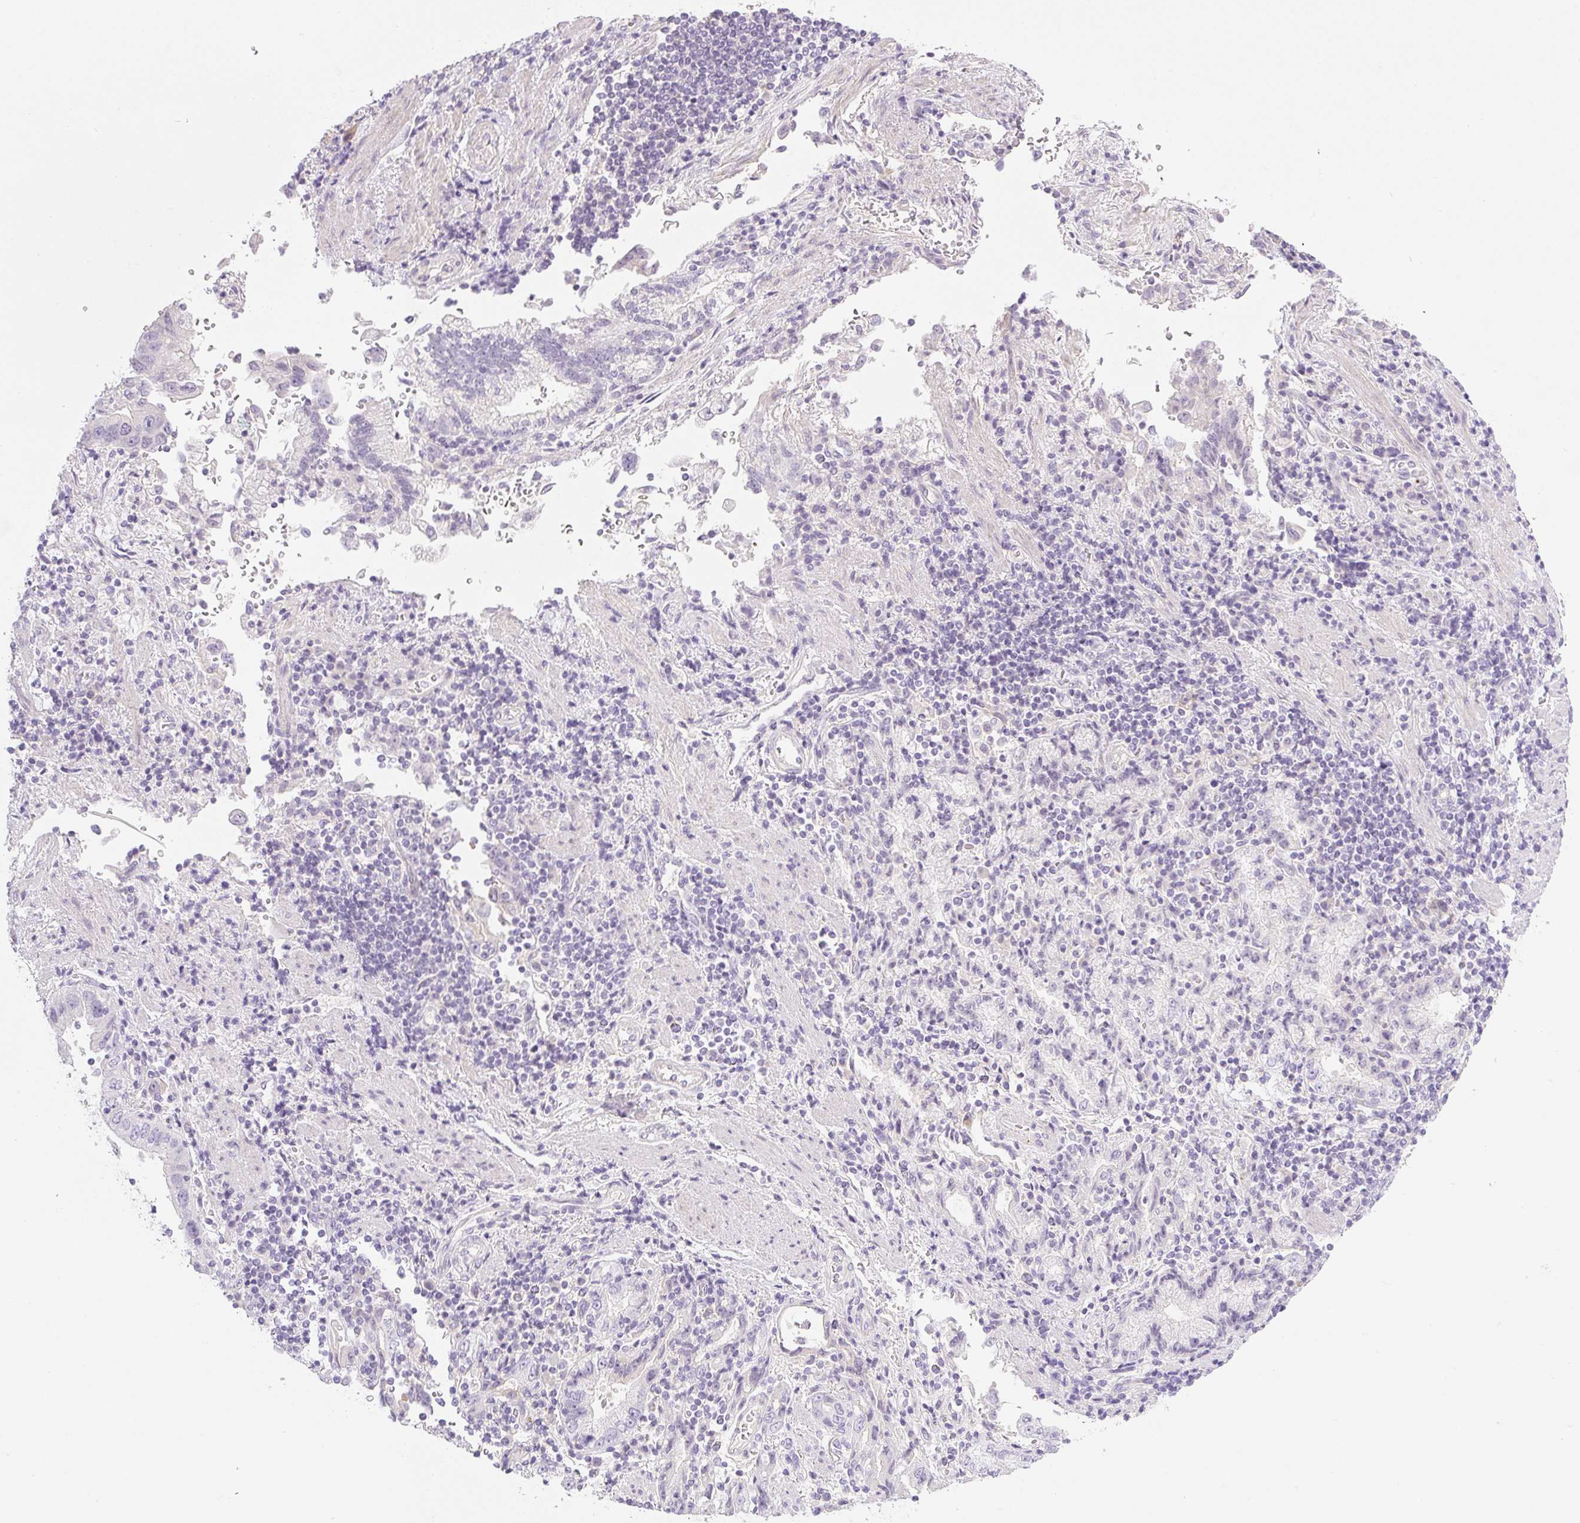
{"staining": {"intensity": "negative", "quantity": "none", "location": "none"}, "tissue": "stomach cancer", "cell_type": "Tumor cells", "image_type": "cancer", "snomed": [{"axis": "morphology", "description": "Adenocarcinoma, NOS"}, {"axis": "topography", "description": "Stomach"}], "caption": "Immunohistochemistry (IHC) of adenocarcinoma (stomach) exhibits no expression in tumor cells.", "gene": "MIA2", "patient": {"sex": "male", "age": 62}}